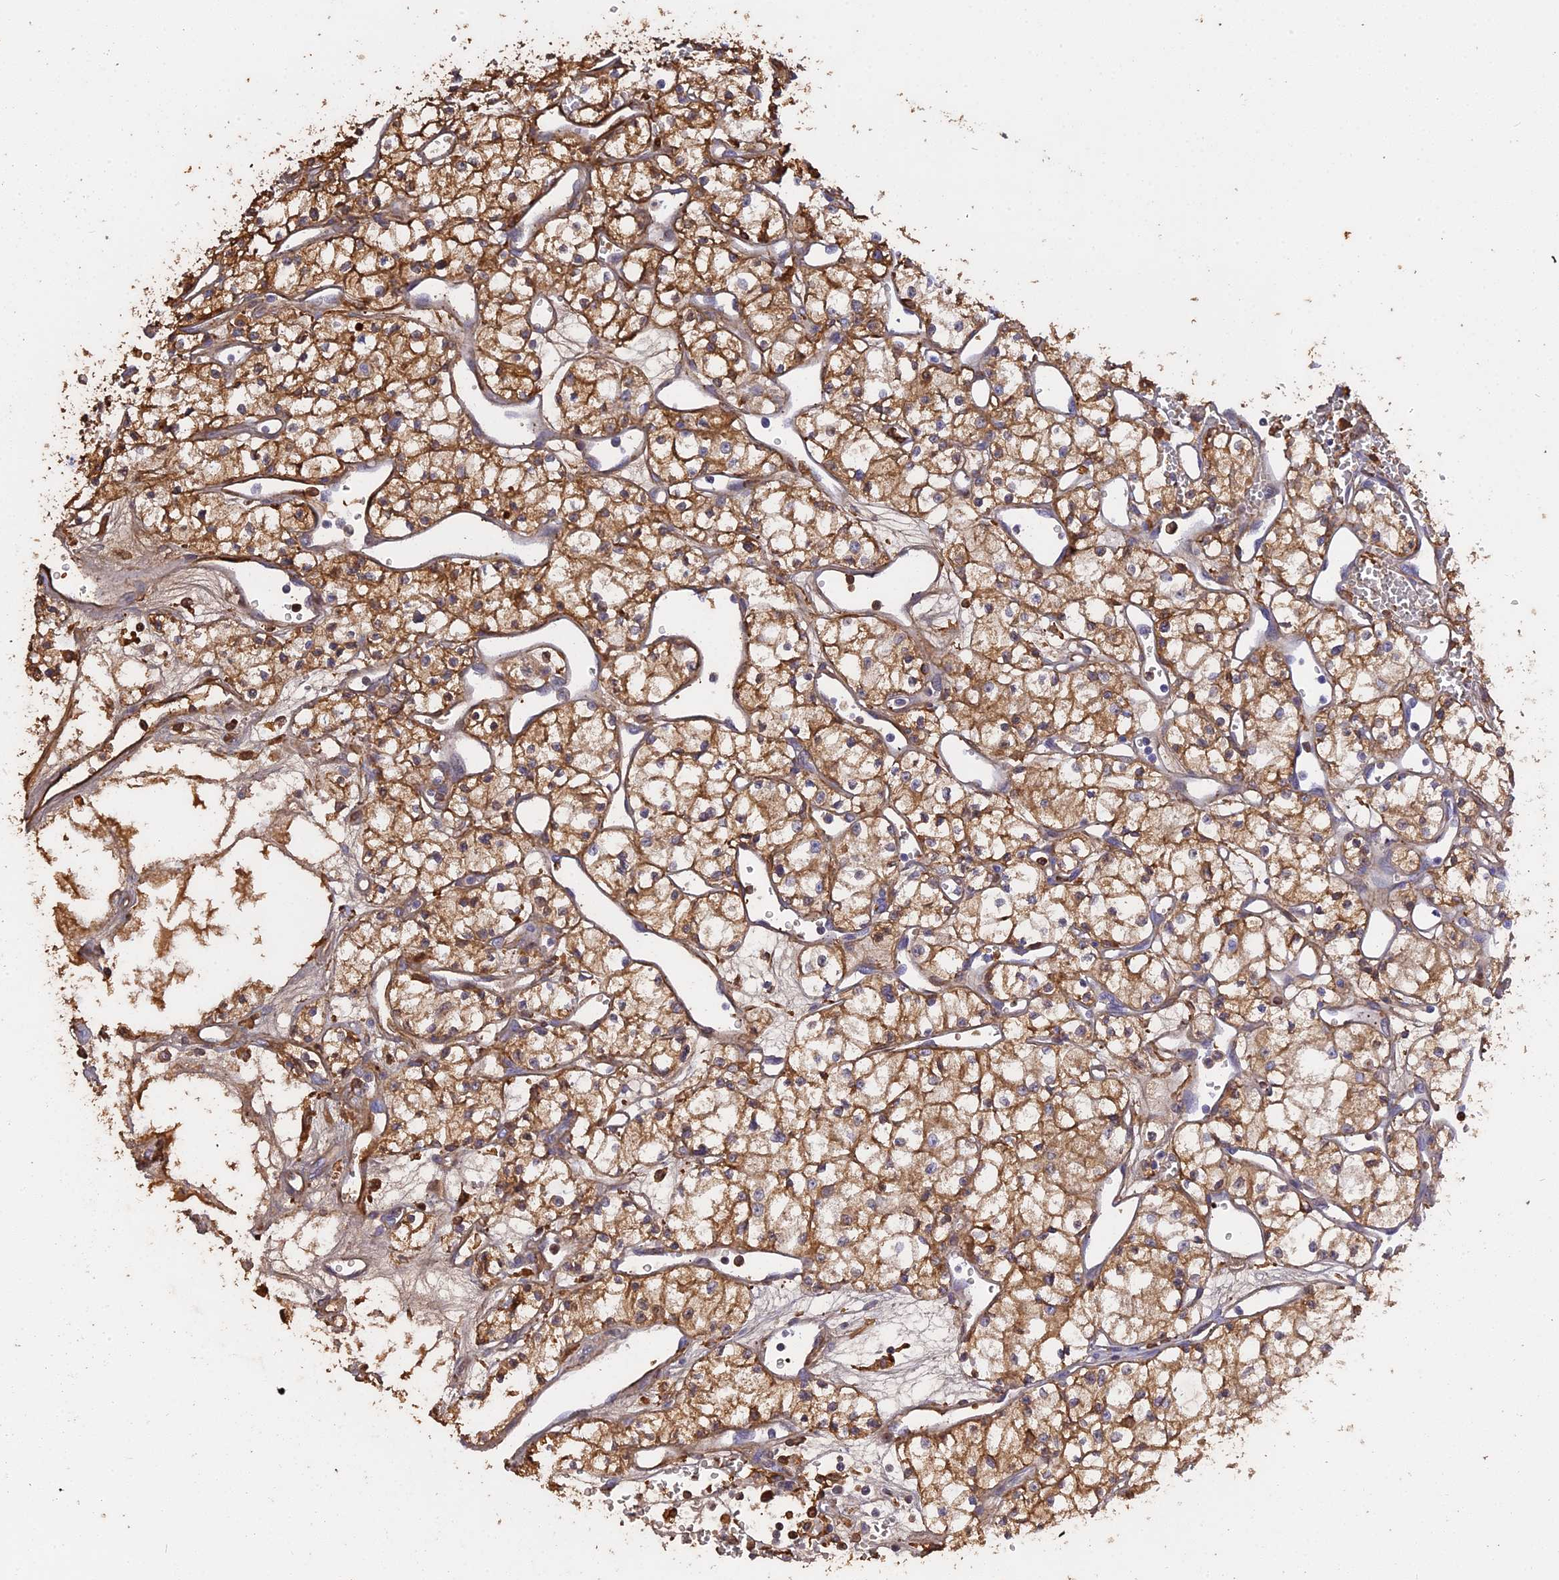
{"staining": {"intensity": "moderate", "quantity": ">75%", "location": "cytoplasmic/membranous"}, "tissue": "renal cancer", "cell_type": "Tumor cells", "image_type": "cancer", "snomed": [{"axis": "morphology", "description": "Adenocarcinoma, NOS"}, {"axis": "topography", "description": "Kidney"}], "caption": "The immunohistochemical stain highlights moderate cytoplasmic/membranous staining in tumor cells of adenocarcinoma (renal) tissue.", "gene": "PZP", "patient": {"sex": "male", "age": 59}}